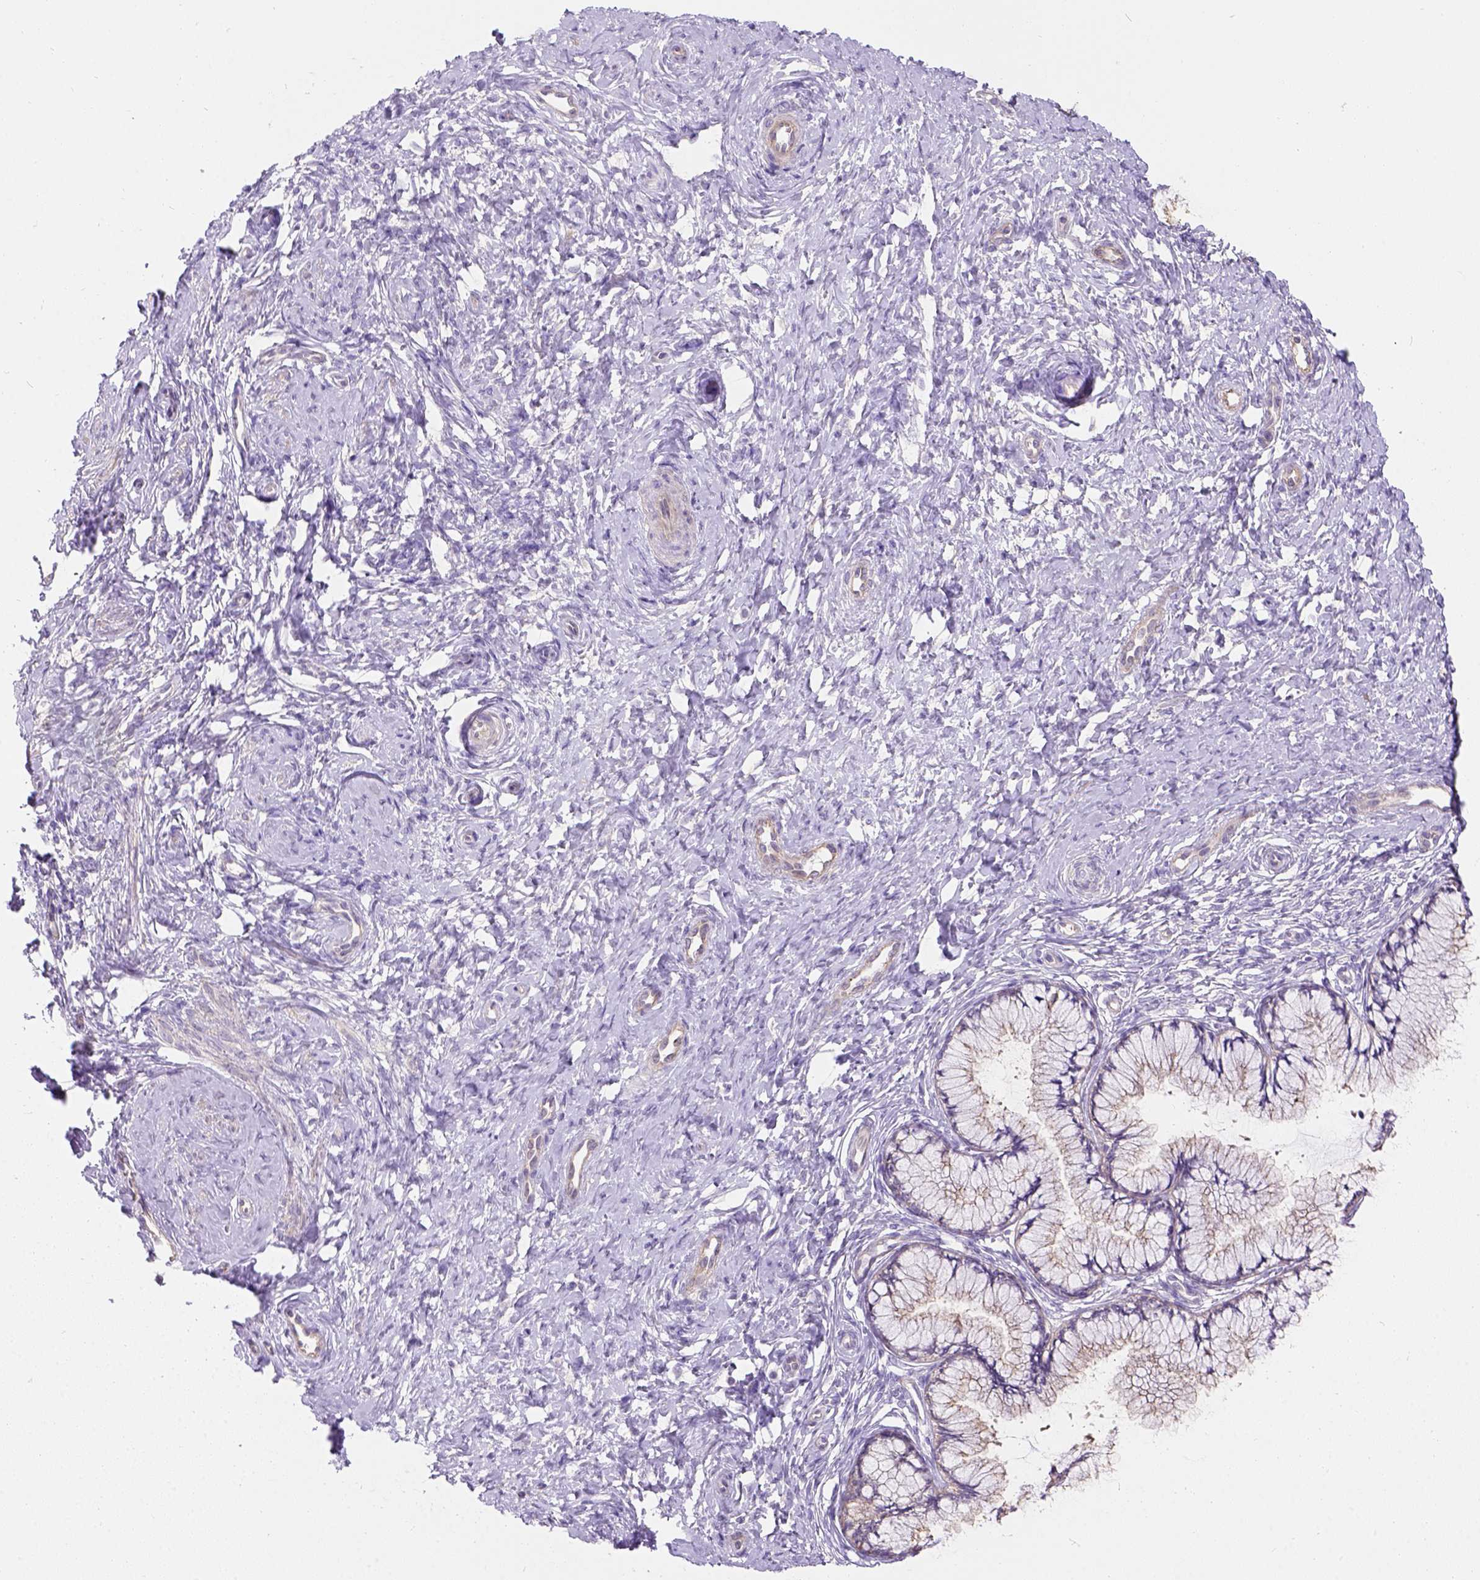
{"staining": {"intensity": "weak", "quantity": ">75%", "location": "cytoplasmic/membranous"}, "tissue": "cervix", "cell_type": "Glandular cells", "image_type": "normal", "snomed": [{"axis": "morphology", "description": "Normal tissue, NOS"}, {"axis": "topography", "description": "Cervix"}], "caption": "Weak cytoplasmic/membranous expression is present in about >75% of glandular cells in normal cervix. (Stains: DAB in brown, nuclei in blue, Microscopy: brightfield microscopy at high magnification).", "gene": "PHF7", "patient": {"sex": "female", "age": 37}}